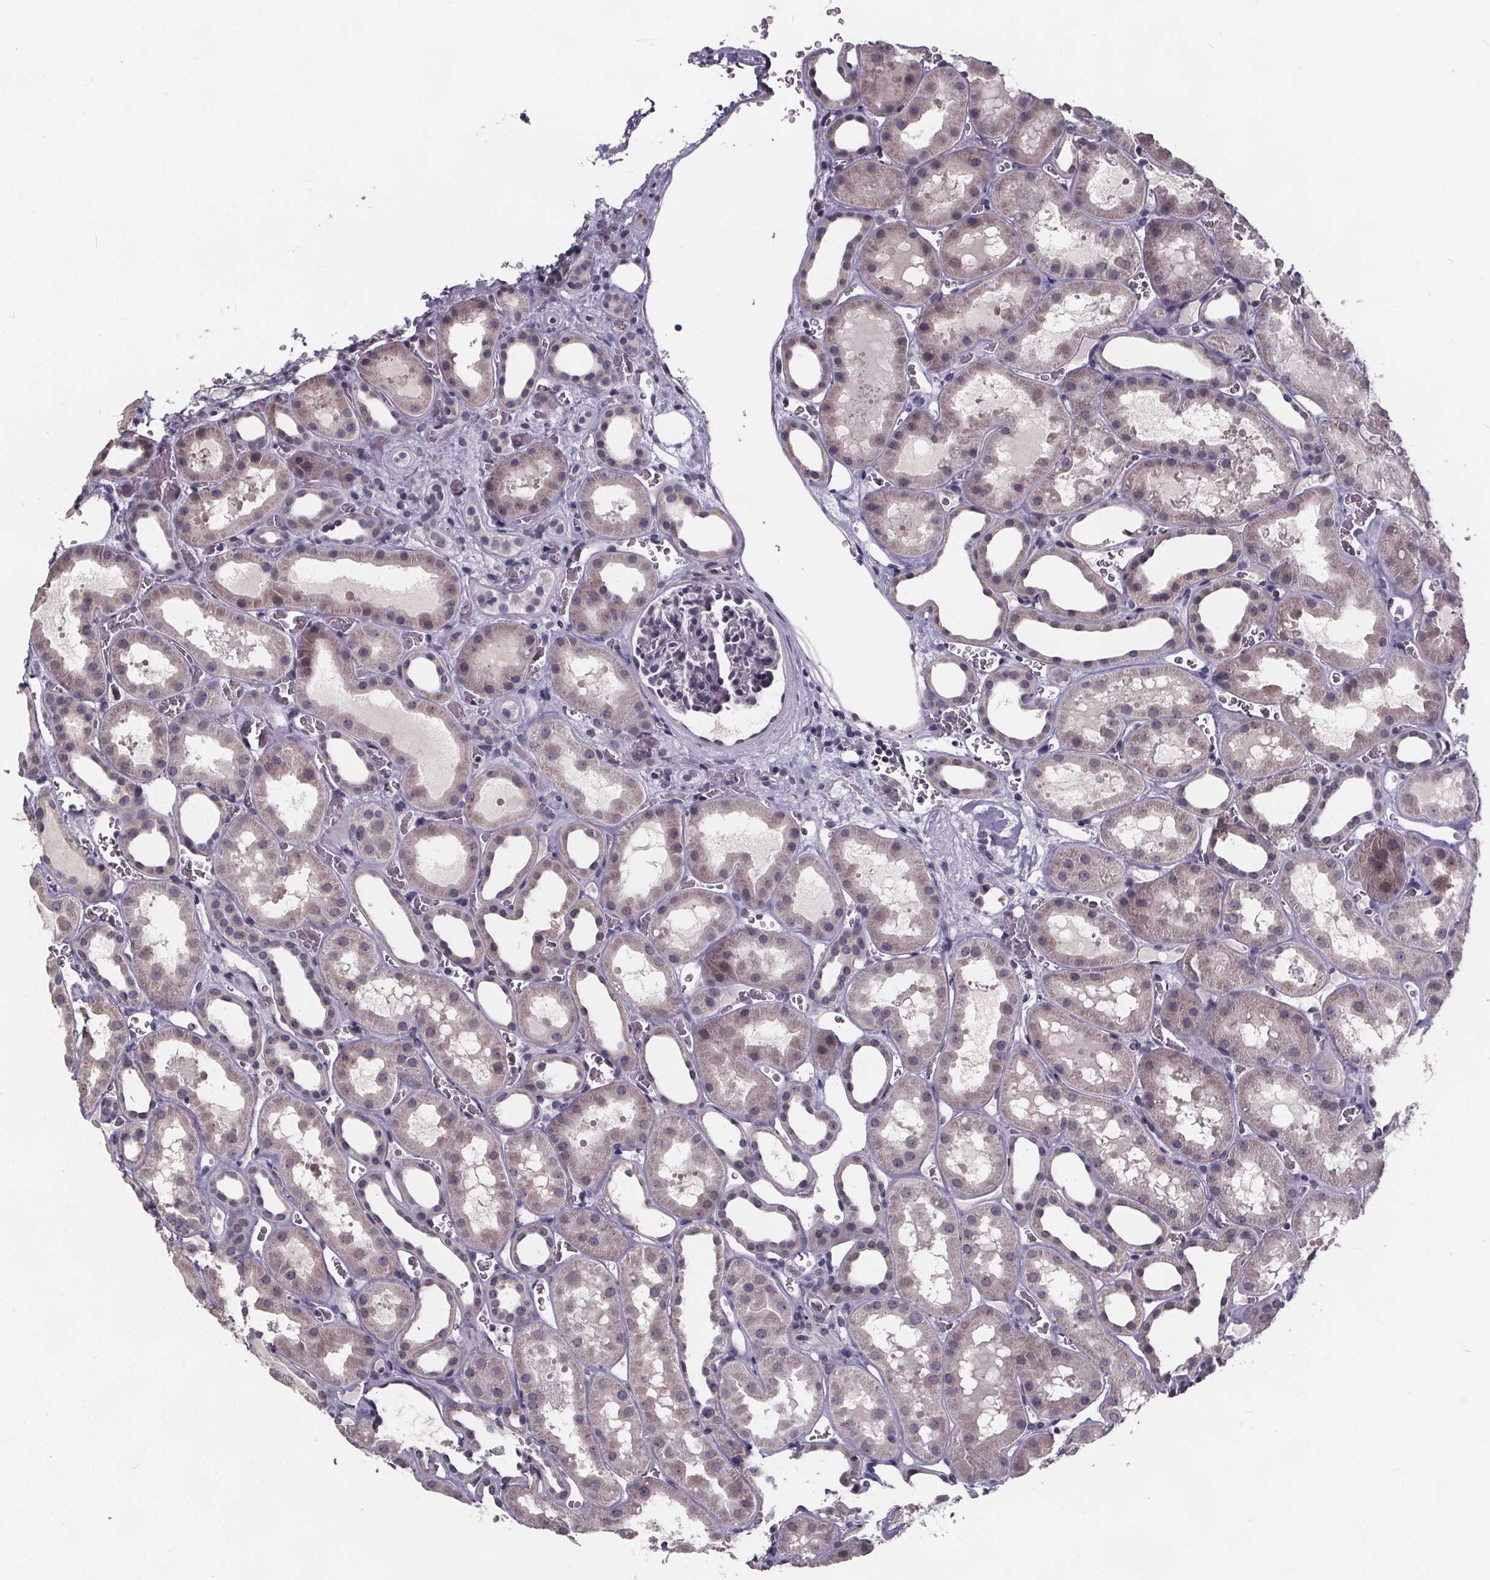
{"staining": {"intensity": "negative", "quantity": "none", "location": "none"}, "tissue": "kidney", "cell_type": "Cells in glomeruli", "image_type": "normal", "snomed": [{"axis": "morphology", "description": "Normal tissue, NOS"}, {"axis": "topography", "description": "Kidney"}], "caption": "Benign kidney was stained to show a protein in brown. There is no significant positivity in cells in glomeruli.", "gene": "FAM181B", "patient": {"sex": "female", "age": 41}}